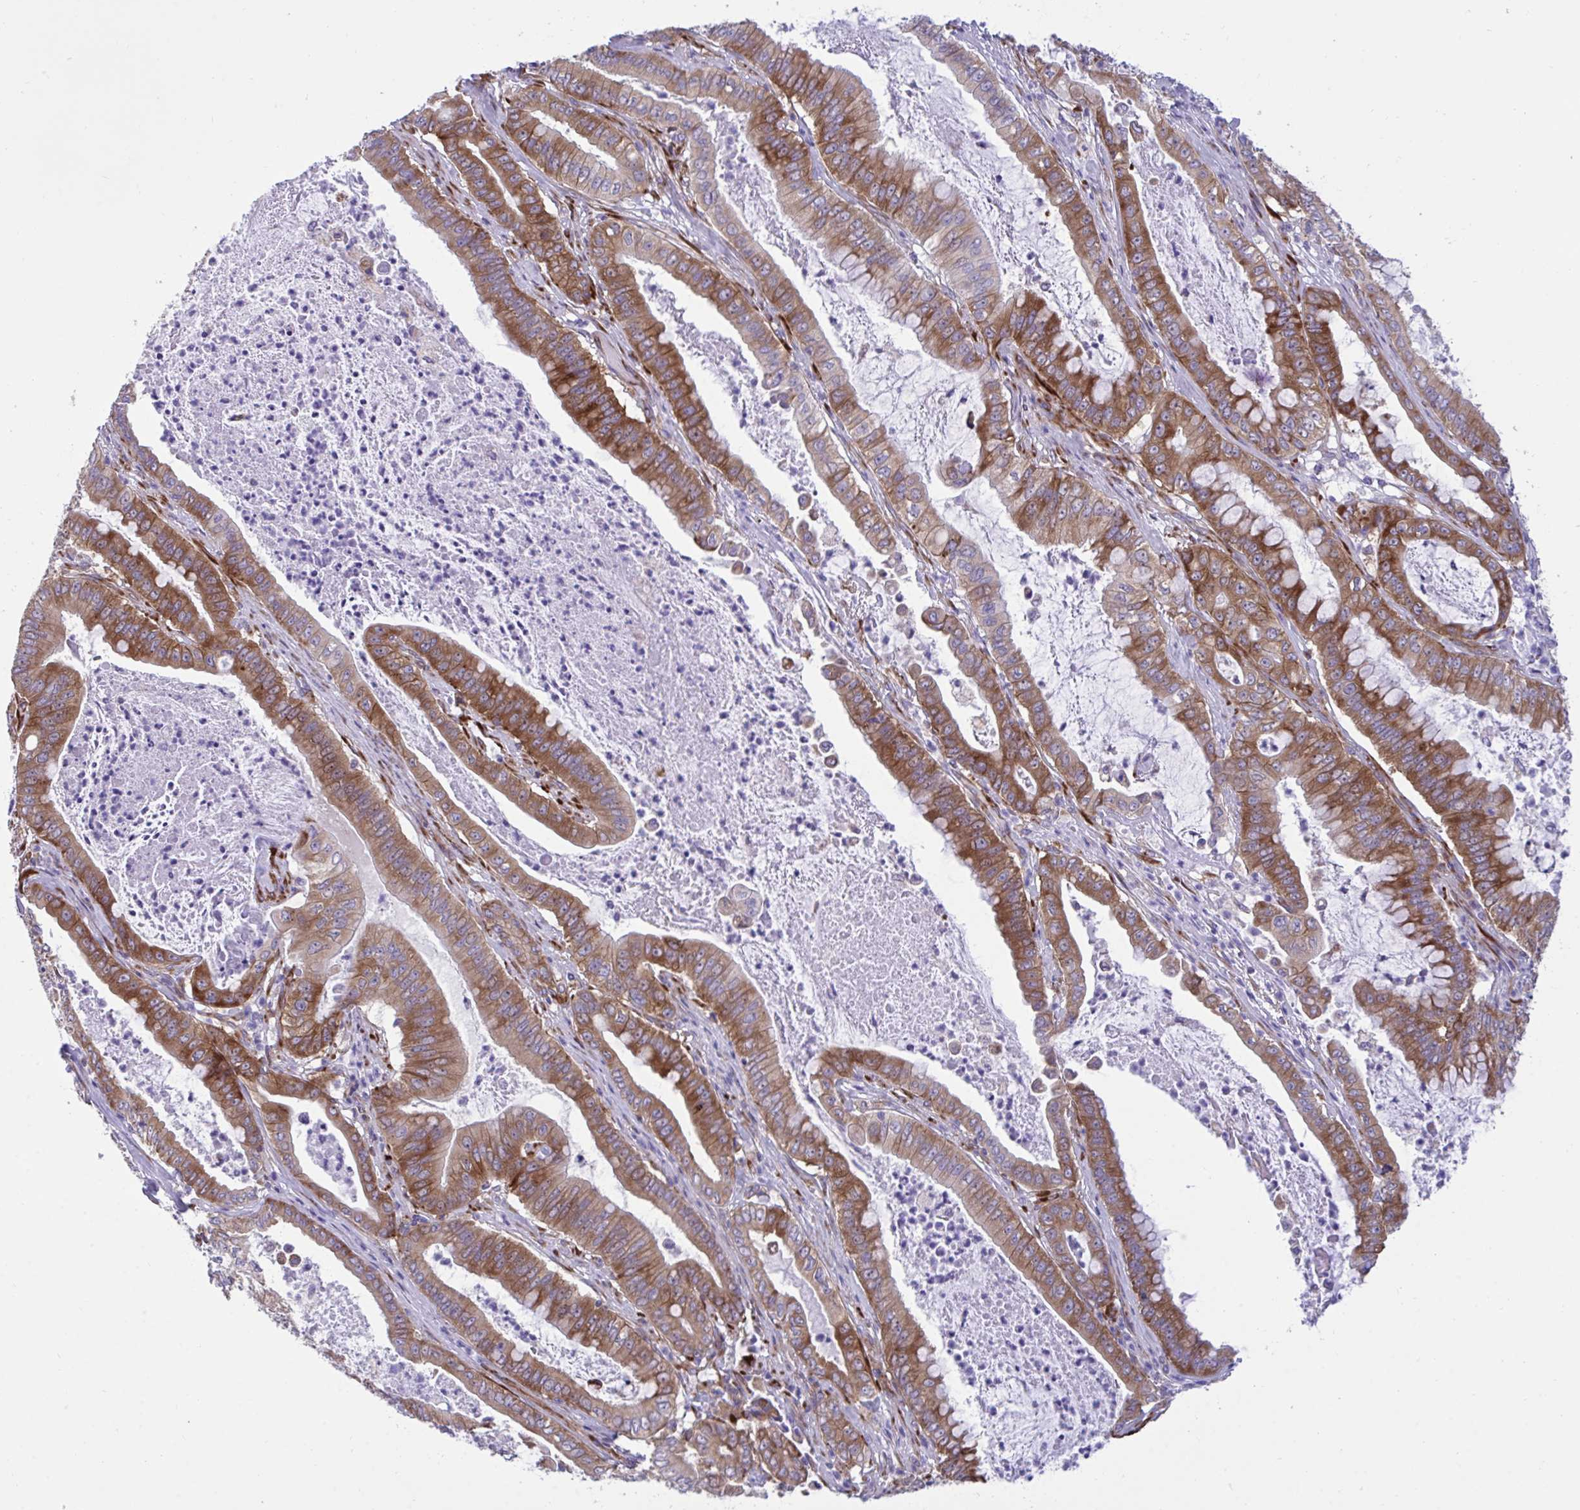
{"staining": {"intensity": "strong", "quantity": ">75%", "location": "cytoplasmic/membranous"}, "tissue": "pancreatic cancer", "cell_type": "Tumor cells", "image_type": "cancer", "snomed": [{"axis": "morphology", "description": "Adenocarcinoma, NOS"}, {"axis": "topography", "description": "Pancreas"}], "caption": "IHC (DAB (3,3'-diaminobenzidine)) staining of human pancreatic cancer (adenocarcinoma) displays strong cytoplasmic/membranous protein expression in about >75% of tumor cells.", "gene": "RPS15", "patient": {"sex": "male", "age": 71}}